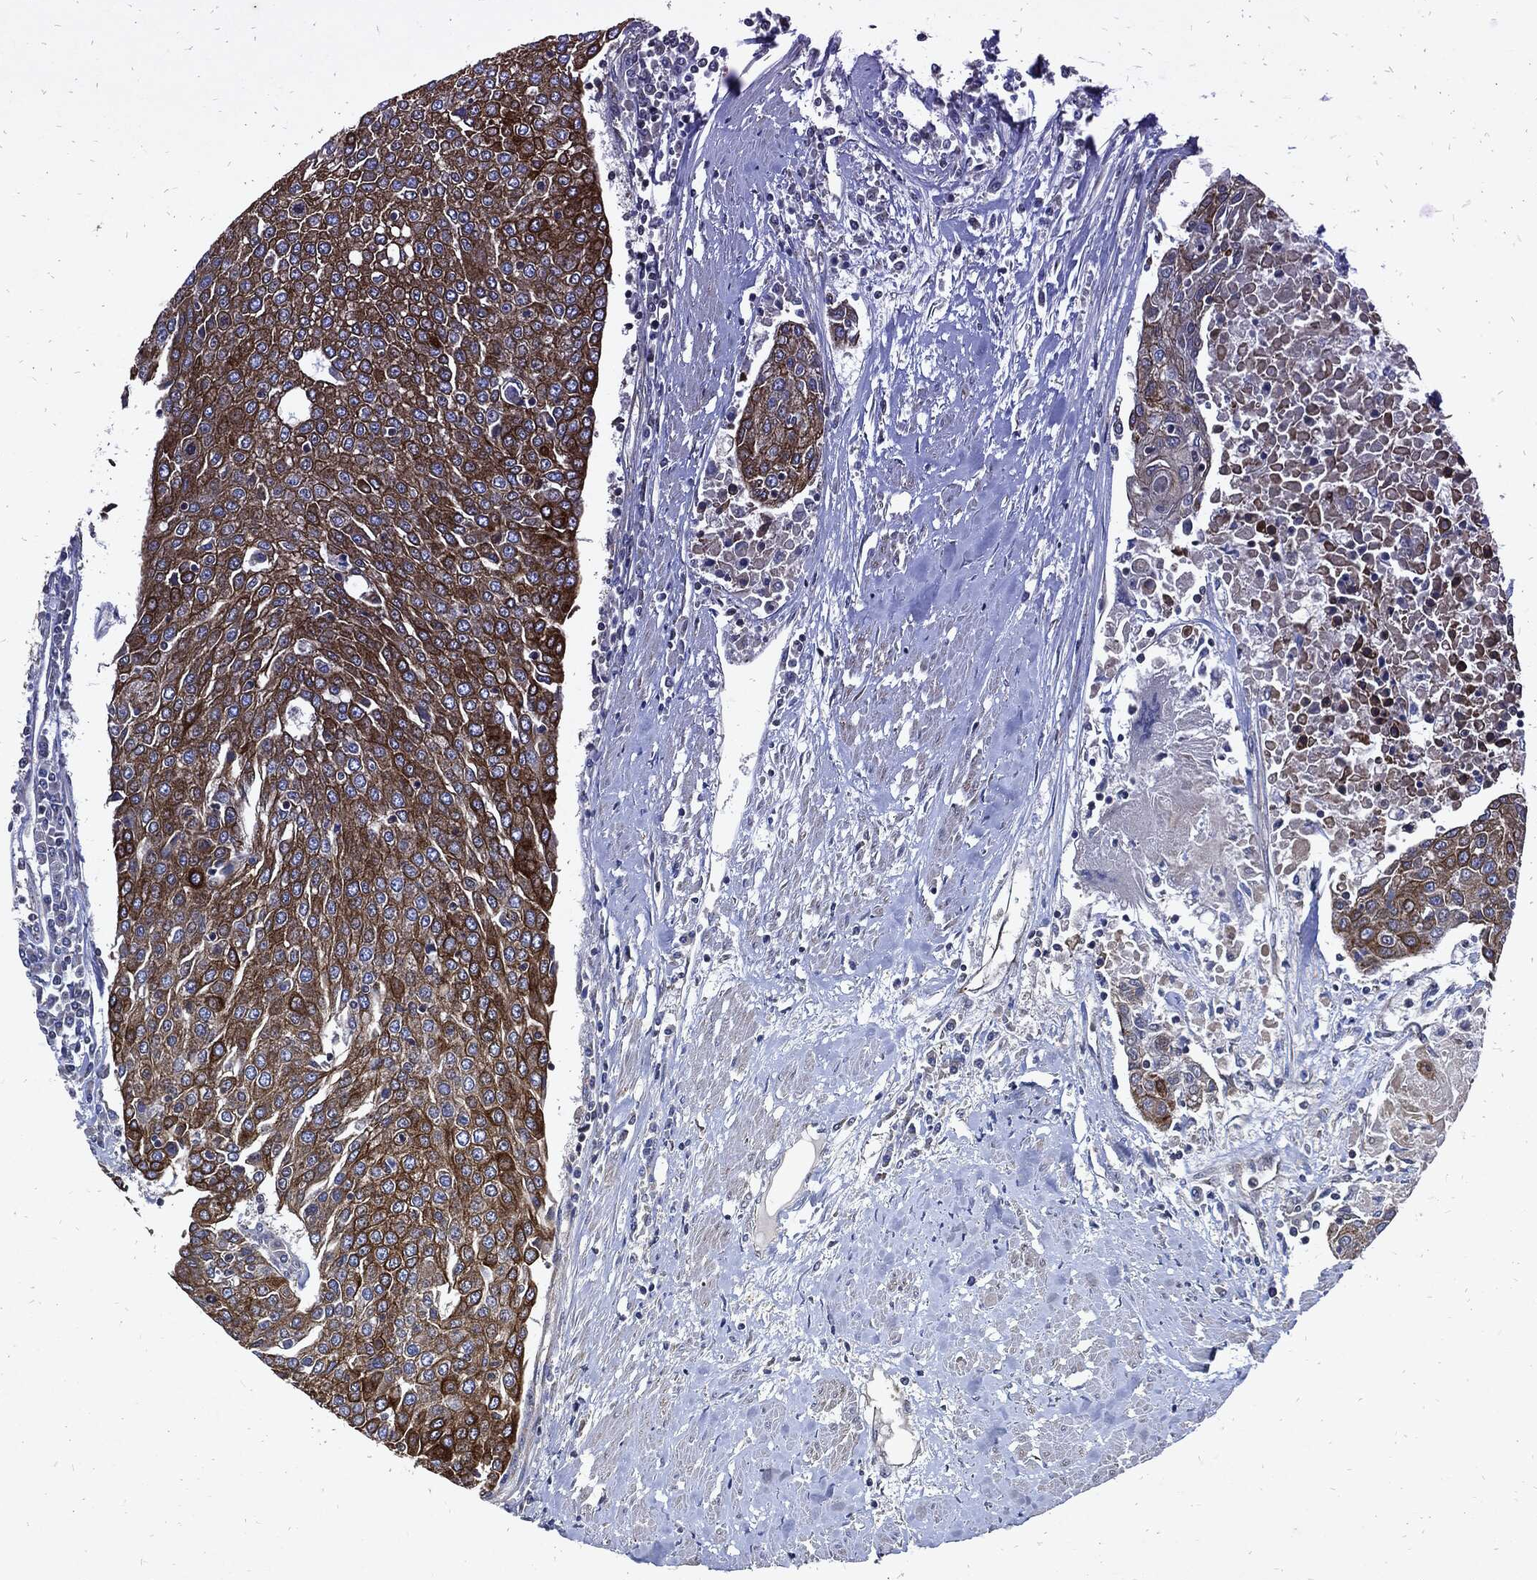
{"staining": {"intensity": "strong", "quantity": ">75%", "location": "cytoplasmic/membranous"}, "tissue": "urothelial cancer", "cell_type": "Tumor cells", "image_type": "cancer", "snomed": [{"axis": "morphology", "description": "Urothelial carcinoma, High grade"}, {"axis": "topography", "description": "Urinary bladder"}], "caption": "Protein staining reveals strong cytoplasmic/membranous positivity in about >75% of tumor cells in urothelial carcinoma (high-grade). The protein is stained brown, and the nuclei are stained in blue (DAB (3,3'-diaminobenzidine) IHC with brightfield microscopy, high magnification).", "gene": "DCTN1", "patient": {"sex": "female", "age": 85}}